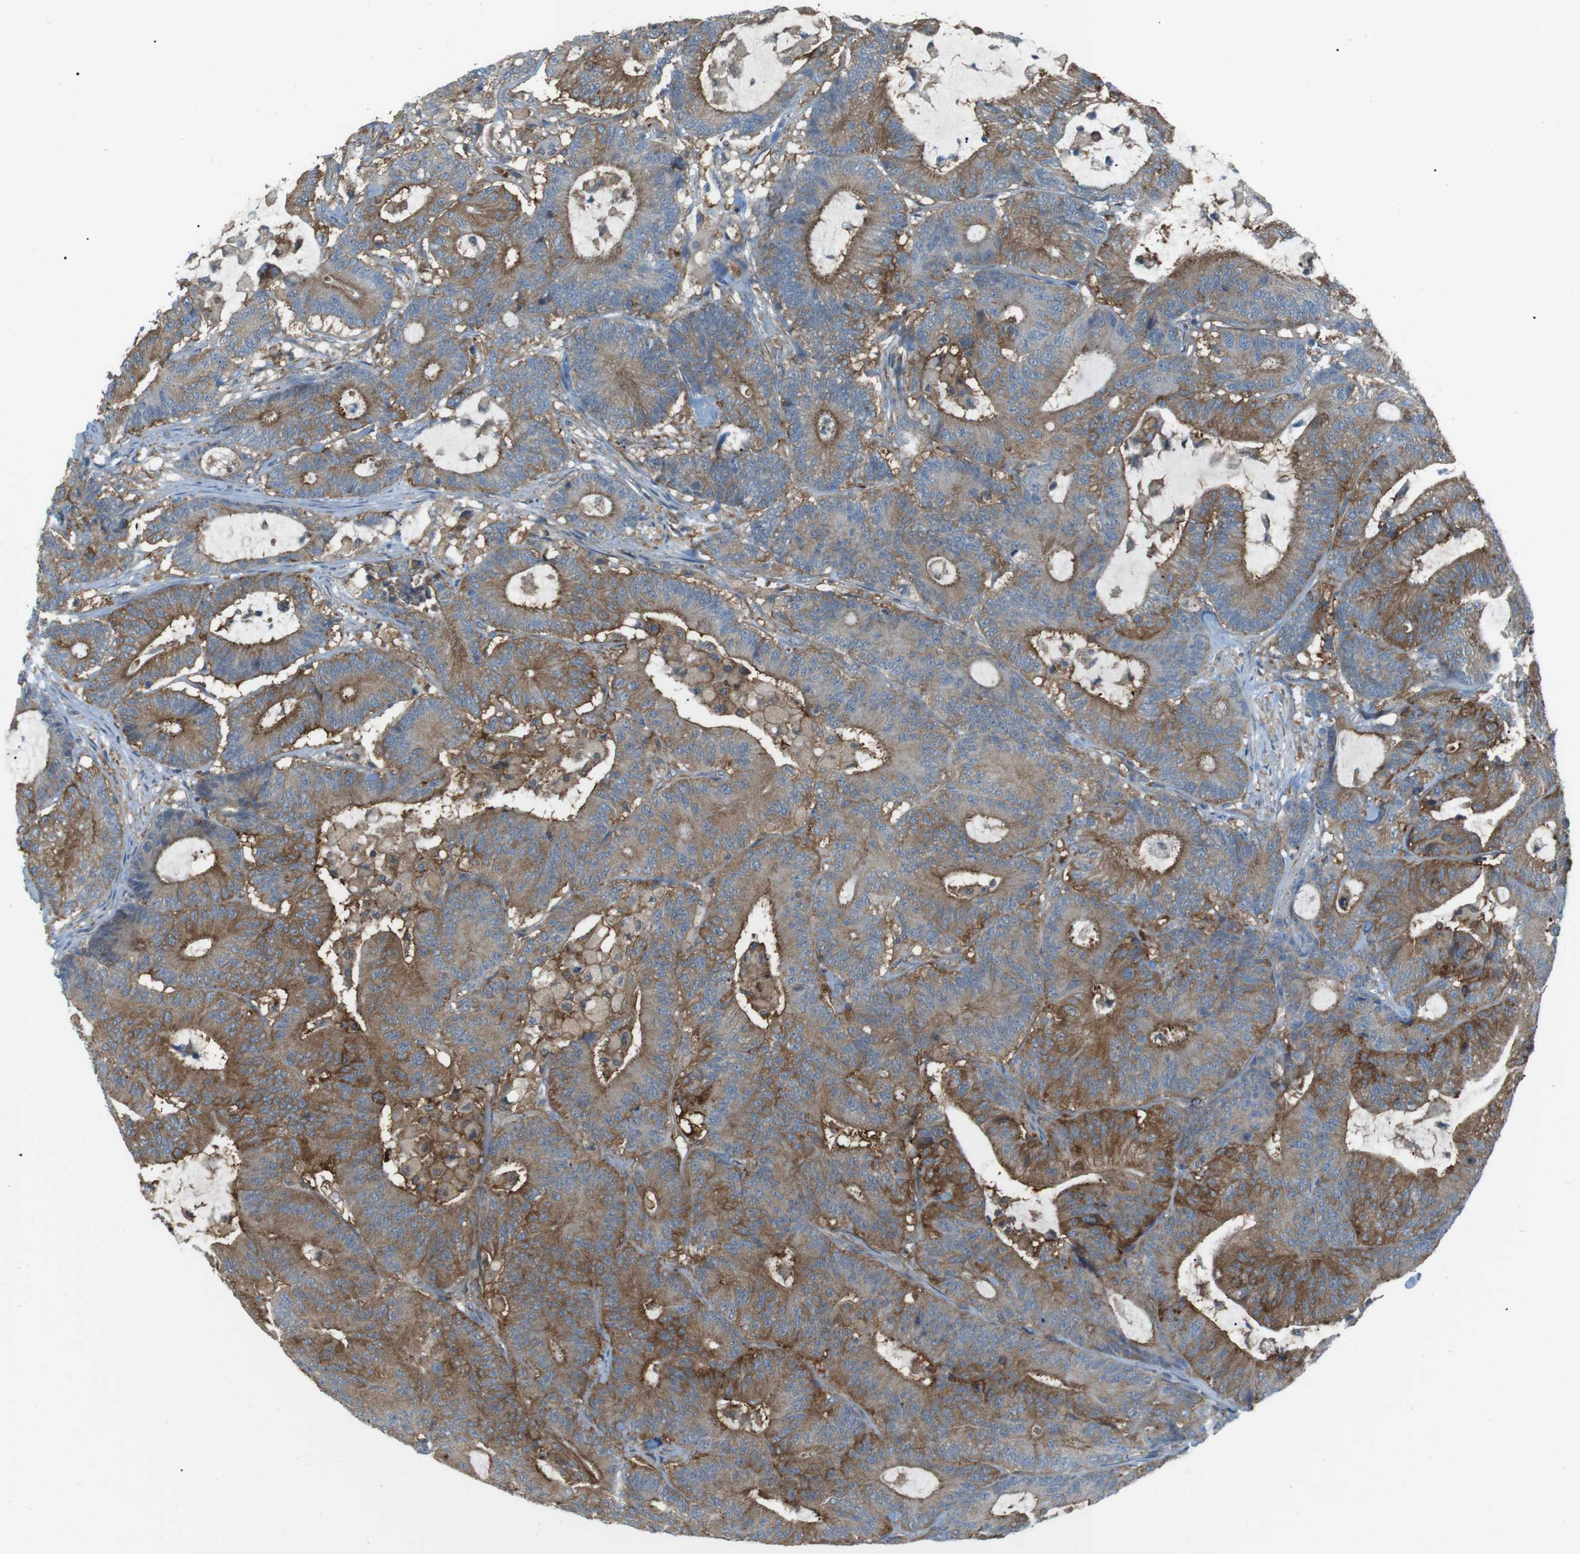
{"staining": {"intensity": "moderate", "quantity": ">75%", "location": "cytoplasmic/membranous"}, "tissue": "colorectal cancer", "cell_type": "Tumor cells", "image_type": "cancer", "snomed": [{"axis": "morphology", "description": "Adenocarcinoma, NOS"}, {"axis": "topography", "description": "Colon"}], "caption": "This is a histology image of IHC staining of colorectal cancer (adenocarcinoma), which shows moderate positivity in the cytoplasmic/membranous of tumor cells.", "gene": "PEPD", "patient": {"sex": "female", "age": 84}}